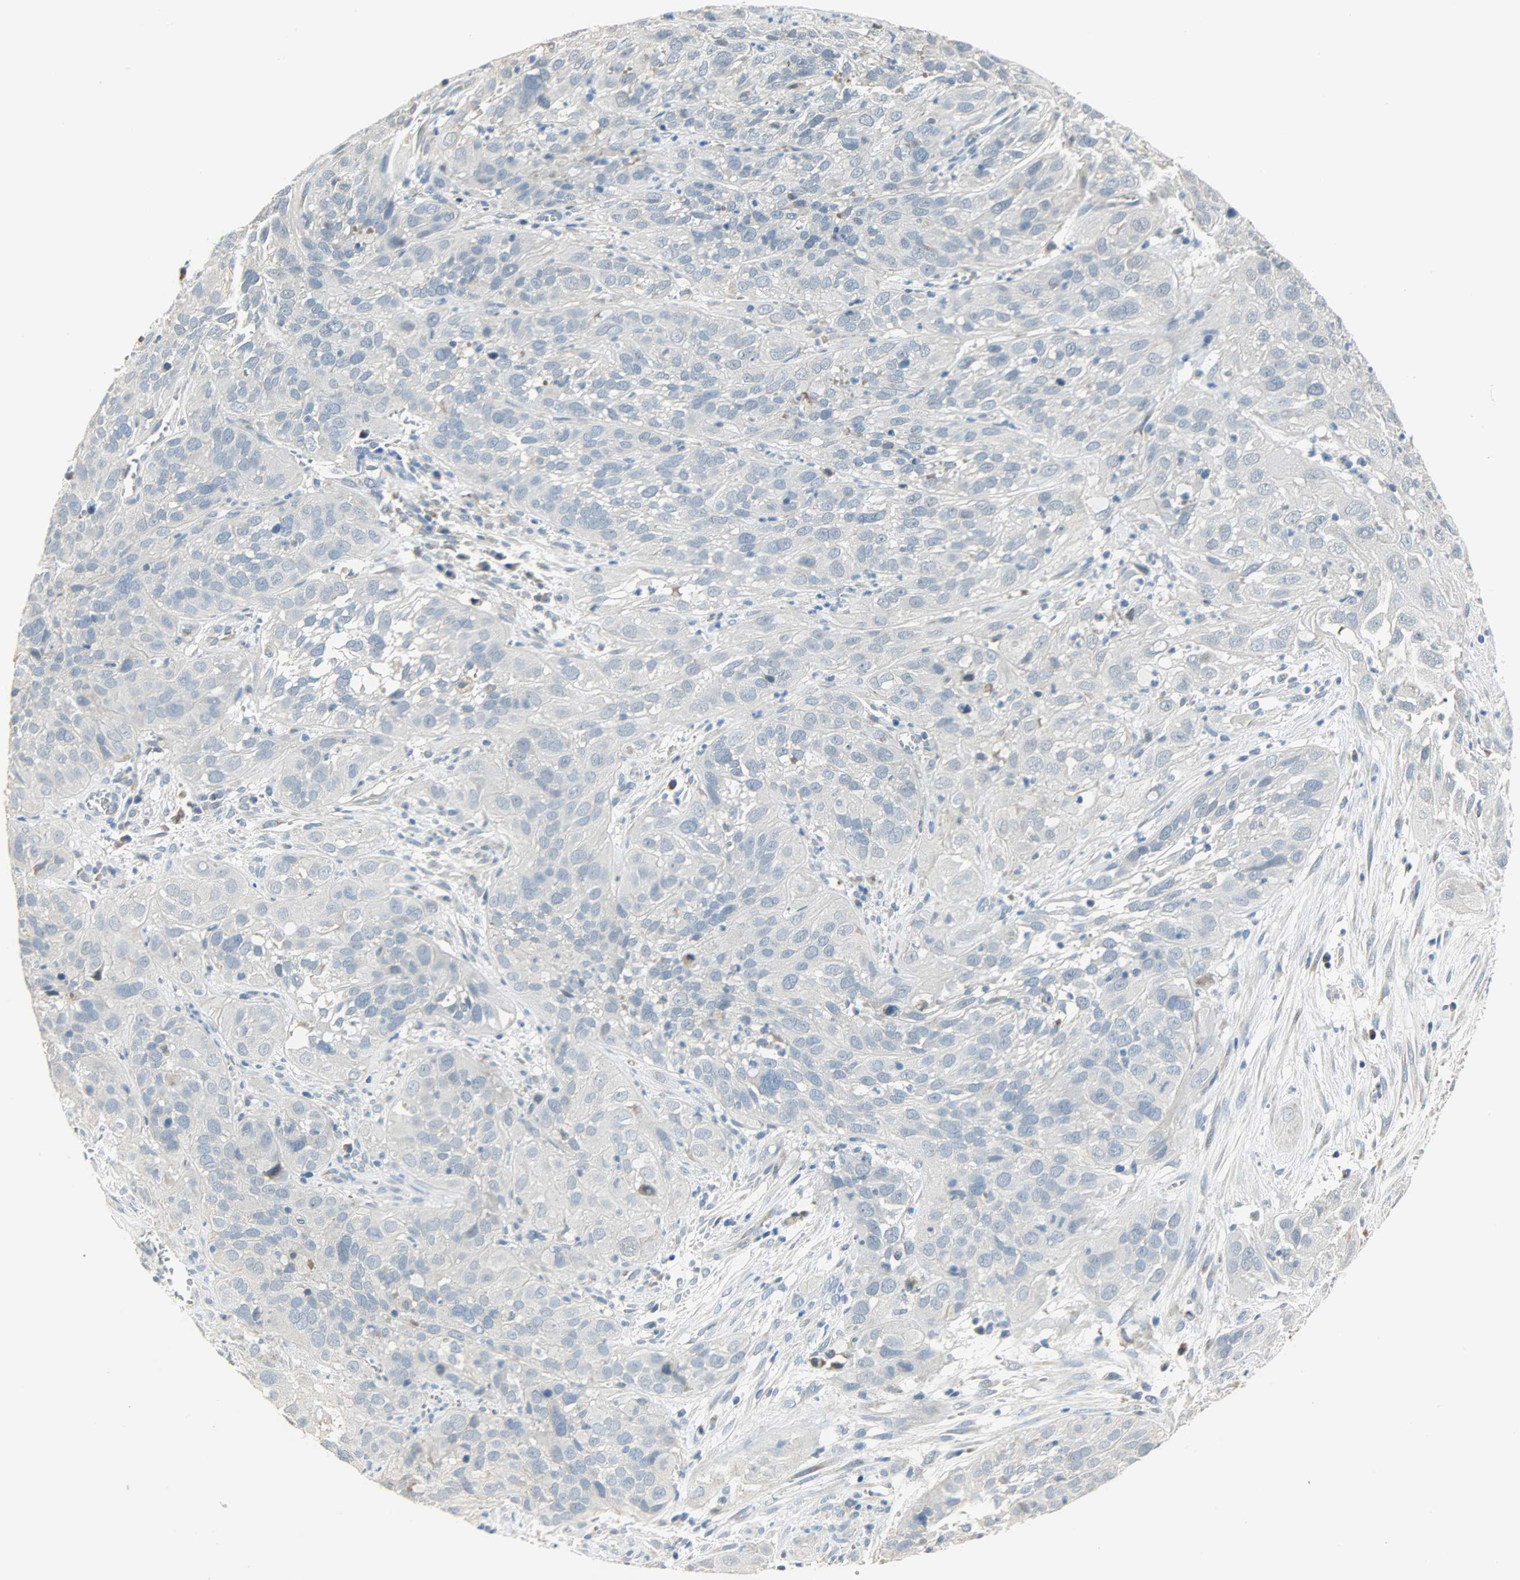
{"staining": {"intensity": "negative", "quantity": "none", "location": "none"}, "tissue": "cervical cancer", "cell_type": "Tumor cells", "image_type": "cancer", "snomed": [{"axis": "morphology", "description": "Squamous cell carcinoma, NOS"}, {"axis": "topography", "description": "Cervix"}], "caption": "DAB immunohistochemical staining of cervical cancer (squamous cell carcinoma) displays no significant staining in tumor cells.", "gene": "PPP1R1B", "patient": {"sex": "female", "age": 32}}